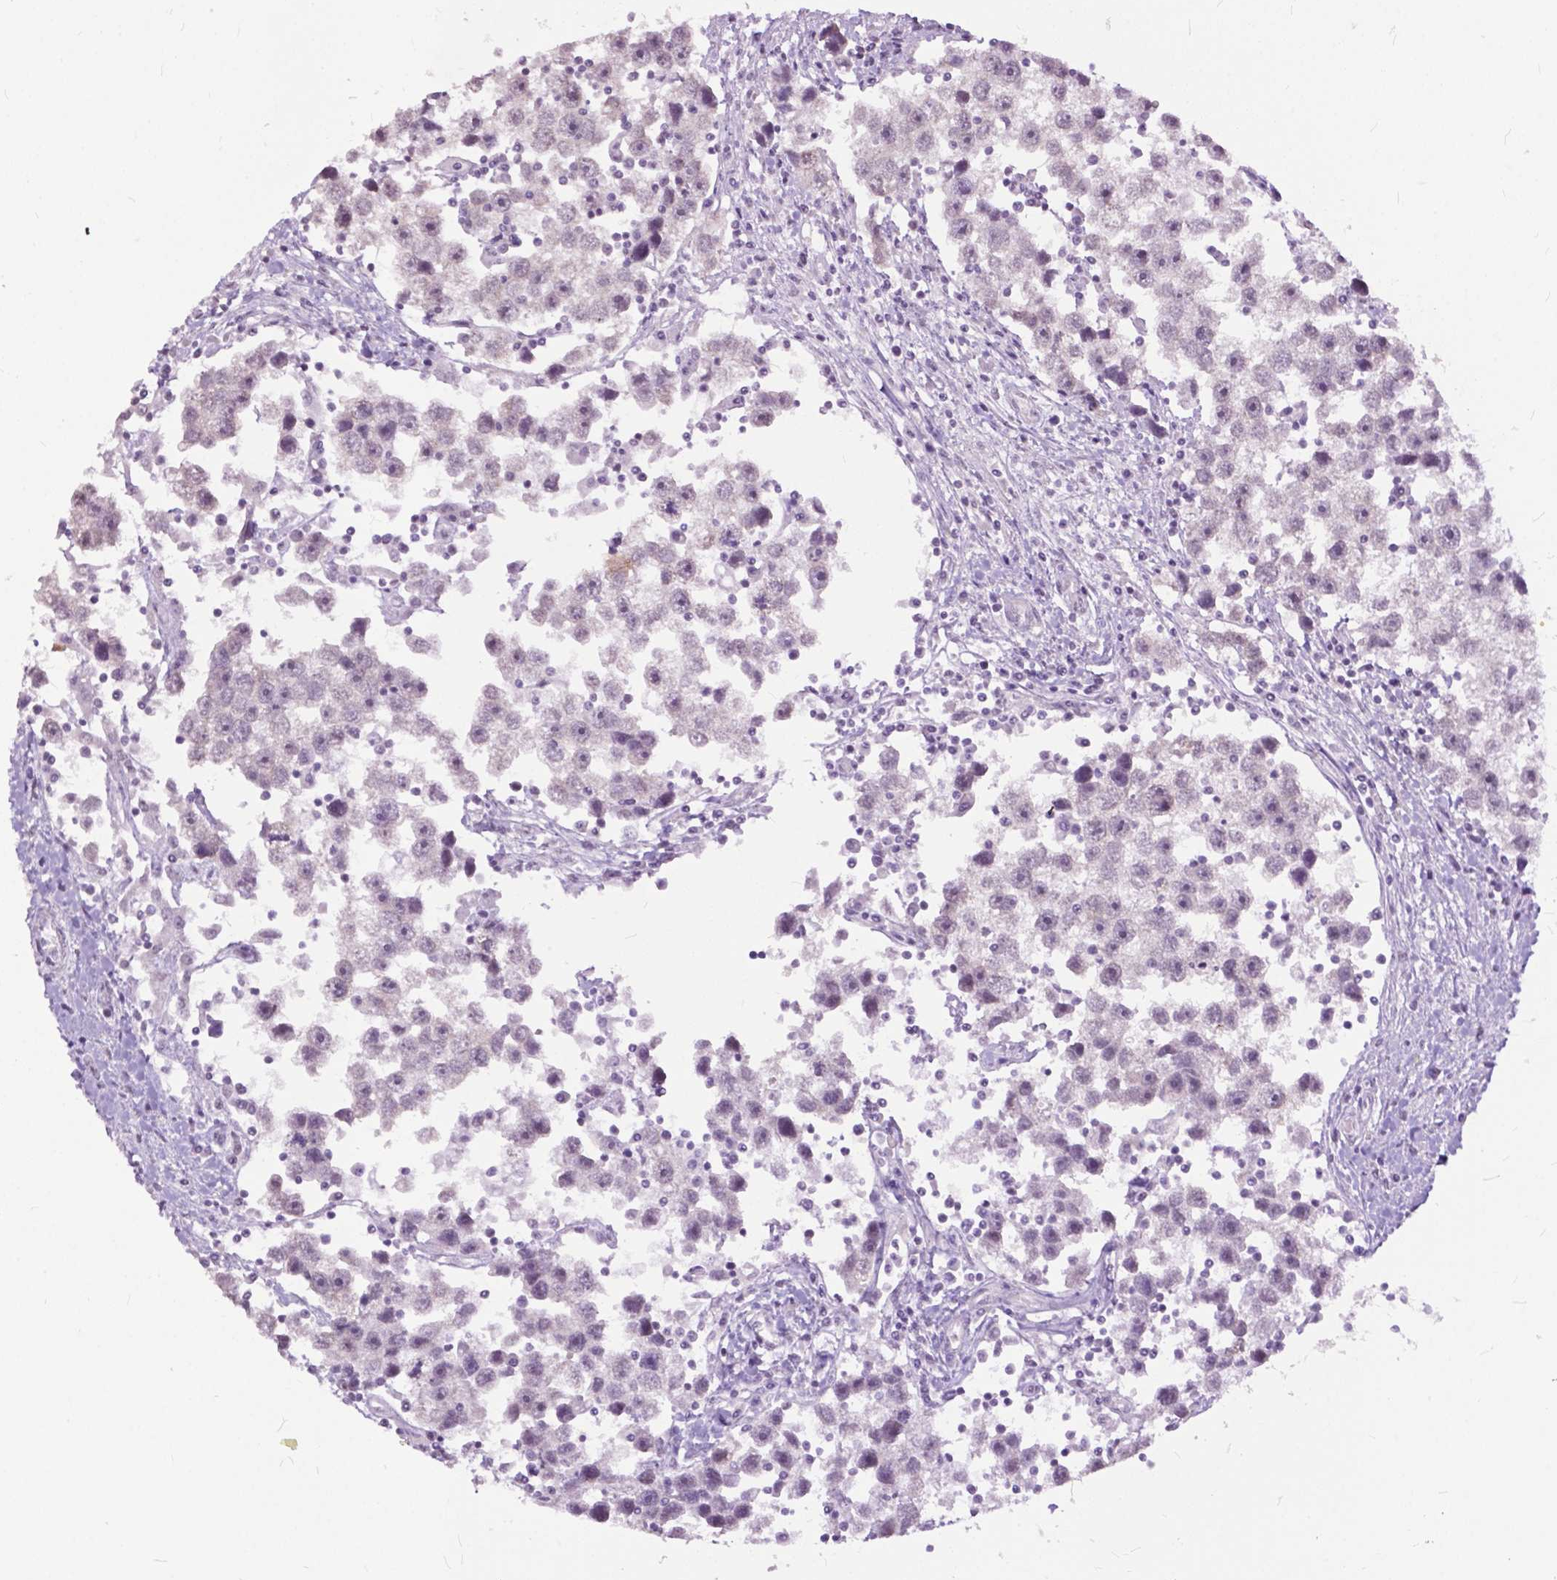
{"staining": {"intensity": "negative", "quantity": "none", "location": "none"}, "tissue": "testis cancer", "cell_type": "Tumor cells", "image_type": "cancer", "snomed": [{"axis": "morphology", "description": "Seminoma, NOS"}, {"axis": "topography", "description": "Testis"}], "caption": "Micrograph shows no significant protein staining in tumor cells of testis seminoma. (DAB immunohistochemistry (IHC) with hematoxylin counter stain).", "gene": "GPR37L1", "patient": {"sex": "male", "age": 30}}